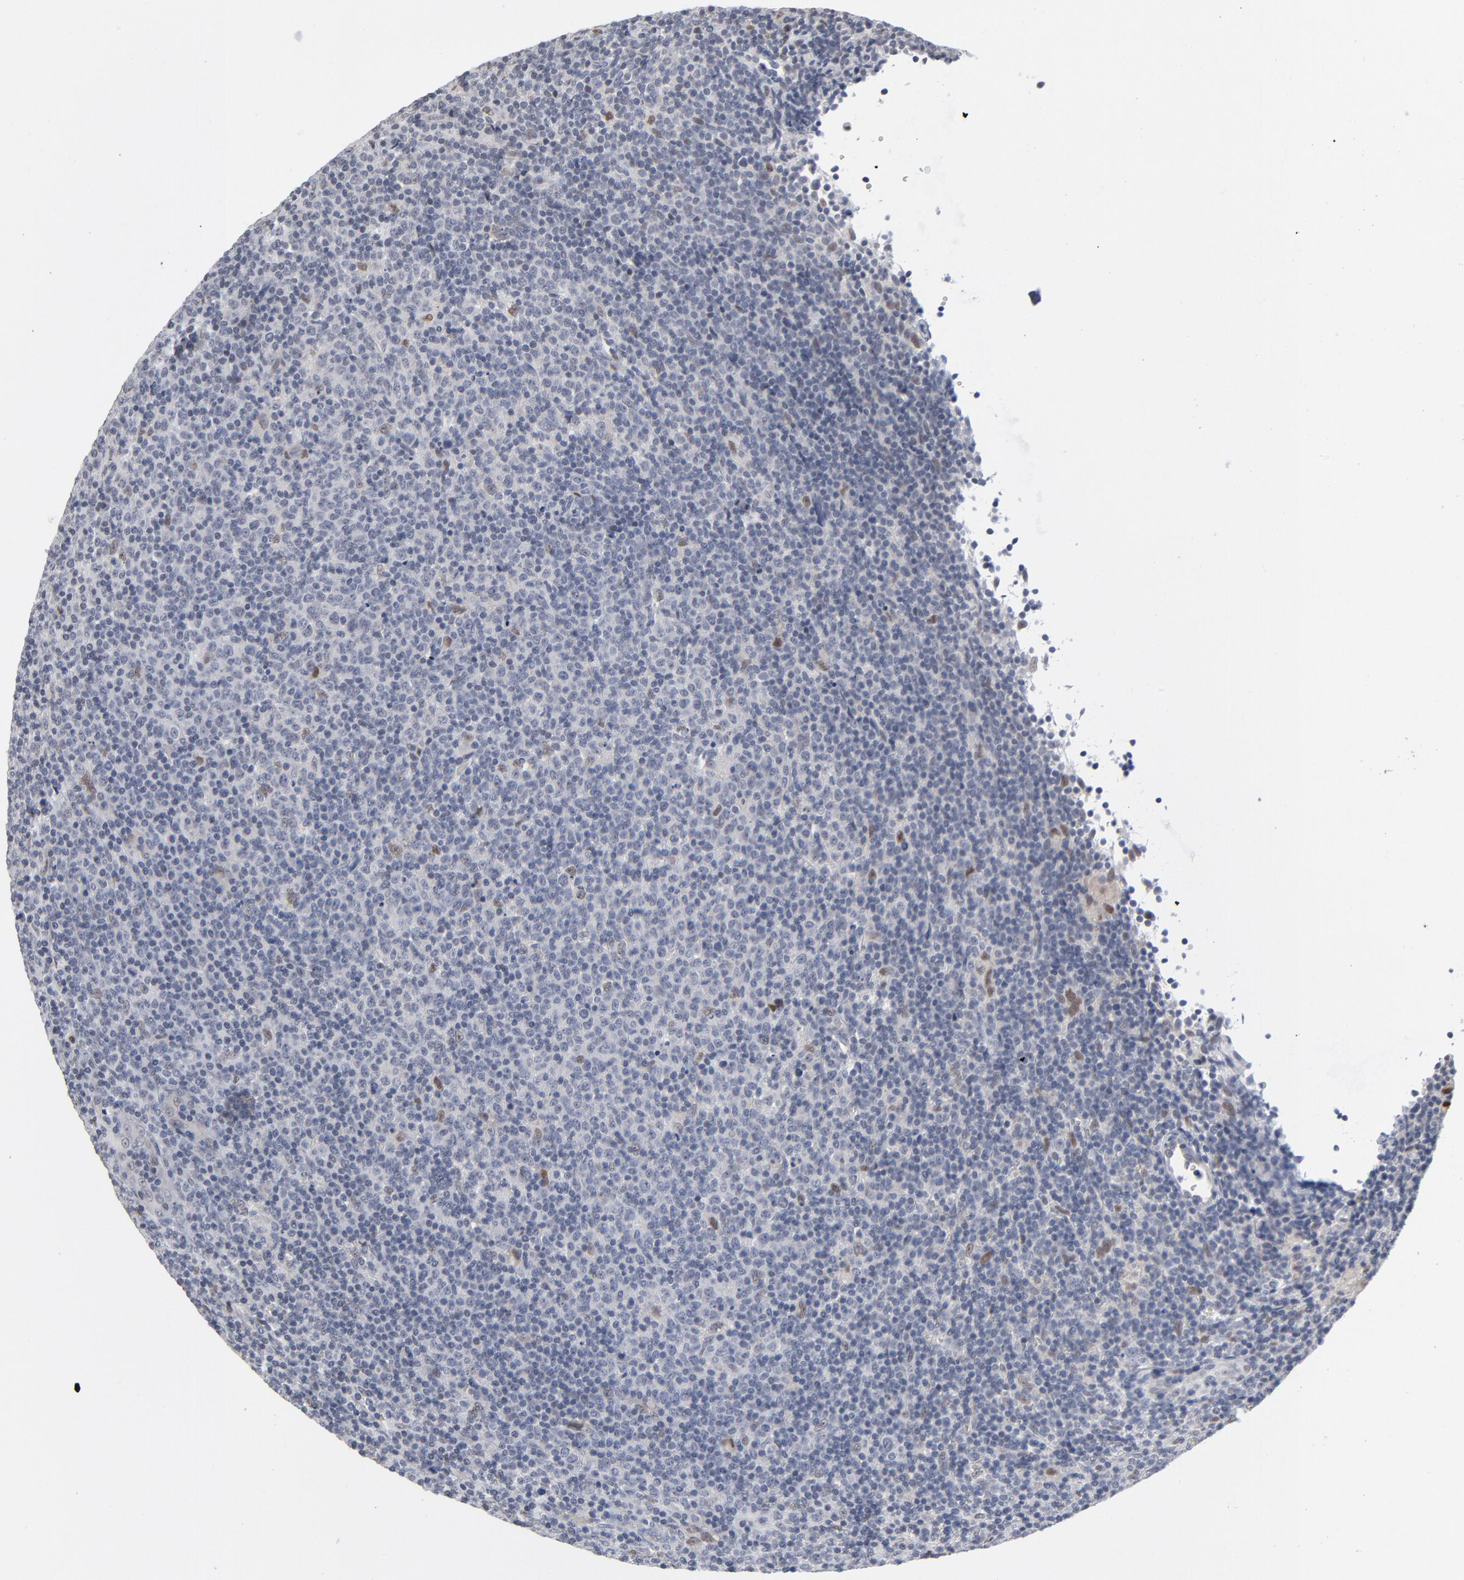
{"staining": {"intensity": "negative", "quantity": "none", "location": "none"}, "tissue": "lymphoma", "cell_type": "Tumor cells", "image_type": "cancer", "snomed": [{"axis": "morphology", "description": "Malignant lymphoma, non-Hodgkin's type, Low grade"}, {"axis": "topography", "description": "Lymph node"}], "caption": "There is no significant positivity in tumor cells of lymphoma. The staining was performed using DAB (3,3'-diaminobenzidine) to visualize the protein expression in brown, while the nuclei were stained in blue with hematoxylin (Magnification: 20x).", "gene": "FOXN2", "patient": {"sex": "male", "age": 70}}